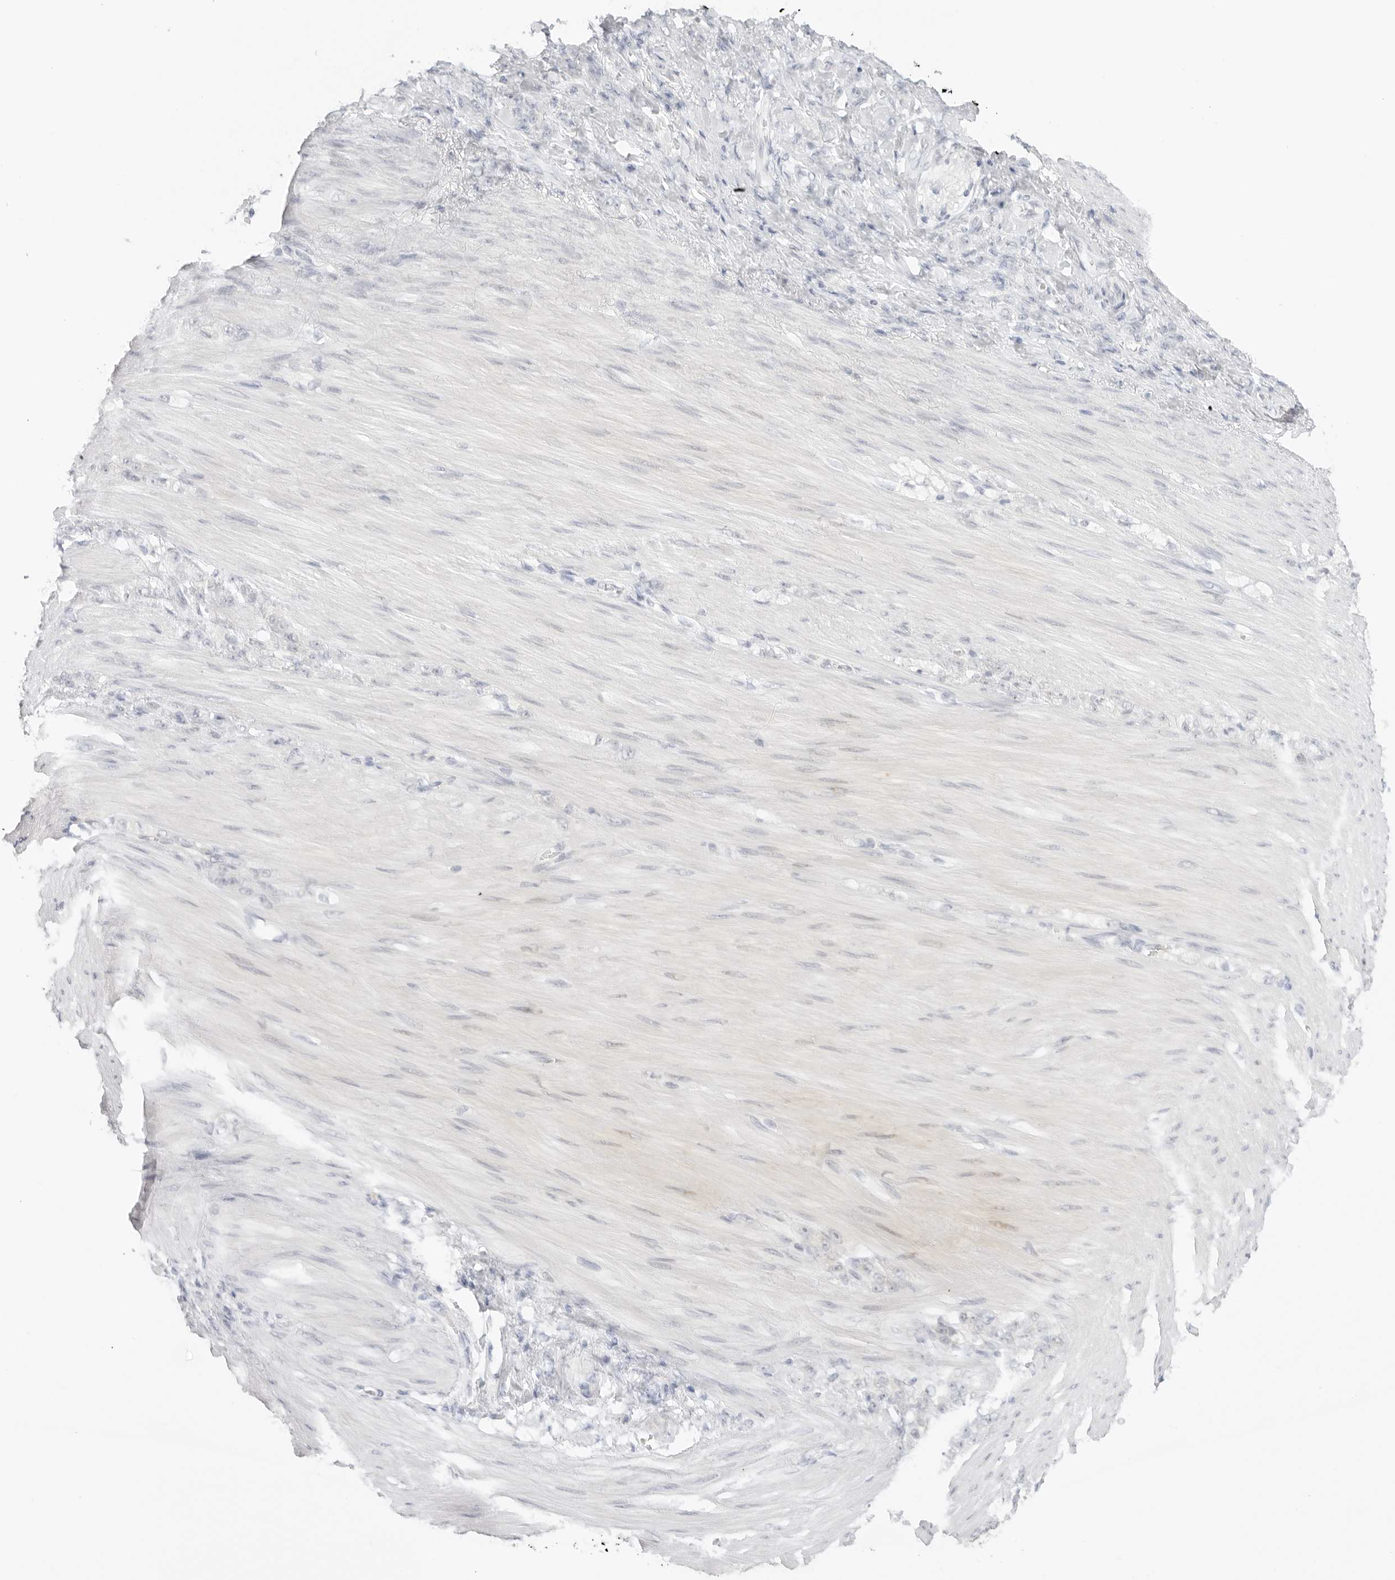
{"staining": {"intensity": "negative", "quantity": "none", "location": "none"}, "tissue": "stomach cancer", "cell_type": "Tumor cells", "image_type": "cancer", "snomed": [{"axis": "morphology", "description": "Normal tissue, NOS"}, {"axis": "morphology", "description": "Adenocarcinoma, NOS"}, {"axis": "topography", "description": "Stomach"}], "caption": "IHC photomicrograph of human adenocarcinoma (stomach) stained for a protein (brown), which reveals no staining in tumor cells.", "gene": "MED18", "patient": {"sex": "male", "age": 82}}